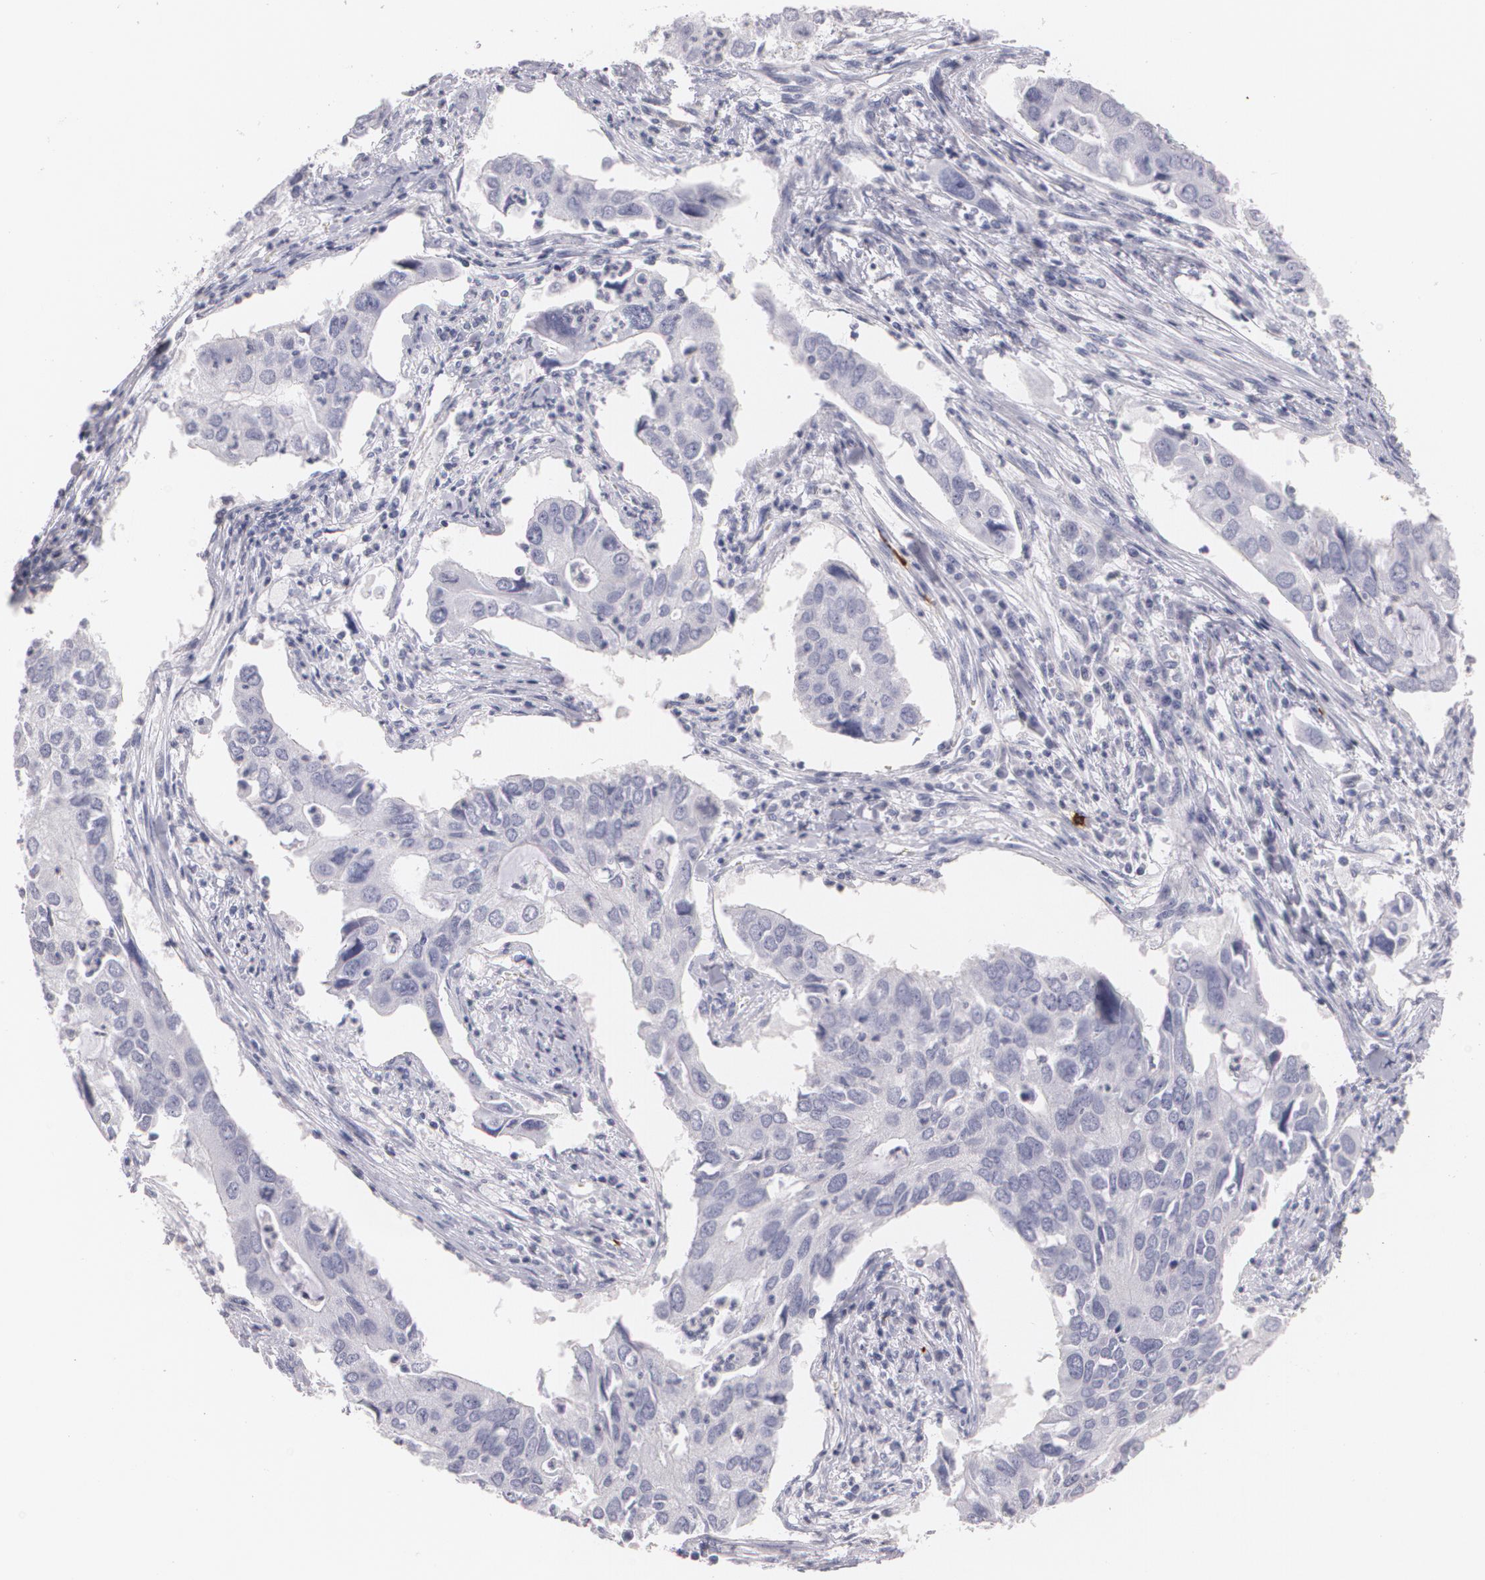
{"staining": {"intensity": "negative", "quantity": "none", "location": "none"}, "tissue": "lung cancer", "cell_type": "Tumor cells", "image_type": "cancer", "snomed": [{"axis": "morphology", "description": "Adenocarcinoma, NOS"}, {"axis": "topography", "description": "Lung"}], "caption": "This is a photomicrograph of immunohistochemistry (IHC) staining of adenocarcinoma (lung), which shows no positivity in tumor cells.", "gene": "NGFR", "patient": {"sex": "male", "age": 48}}